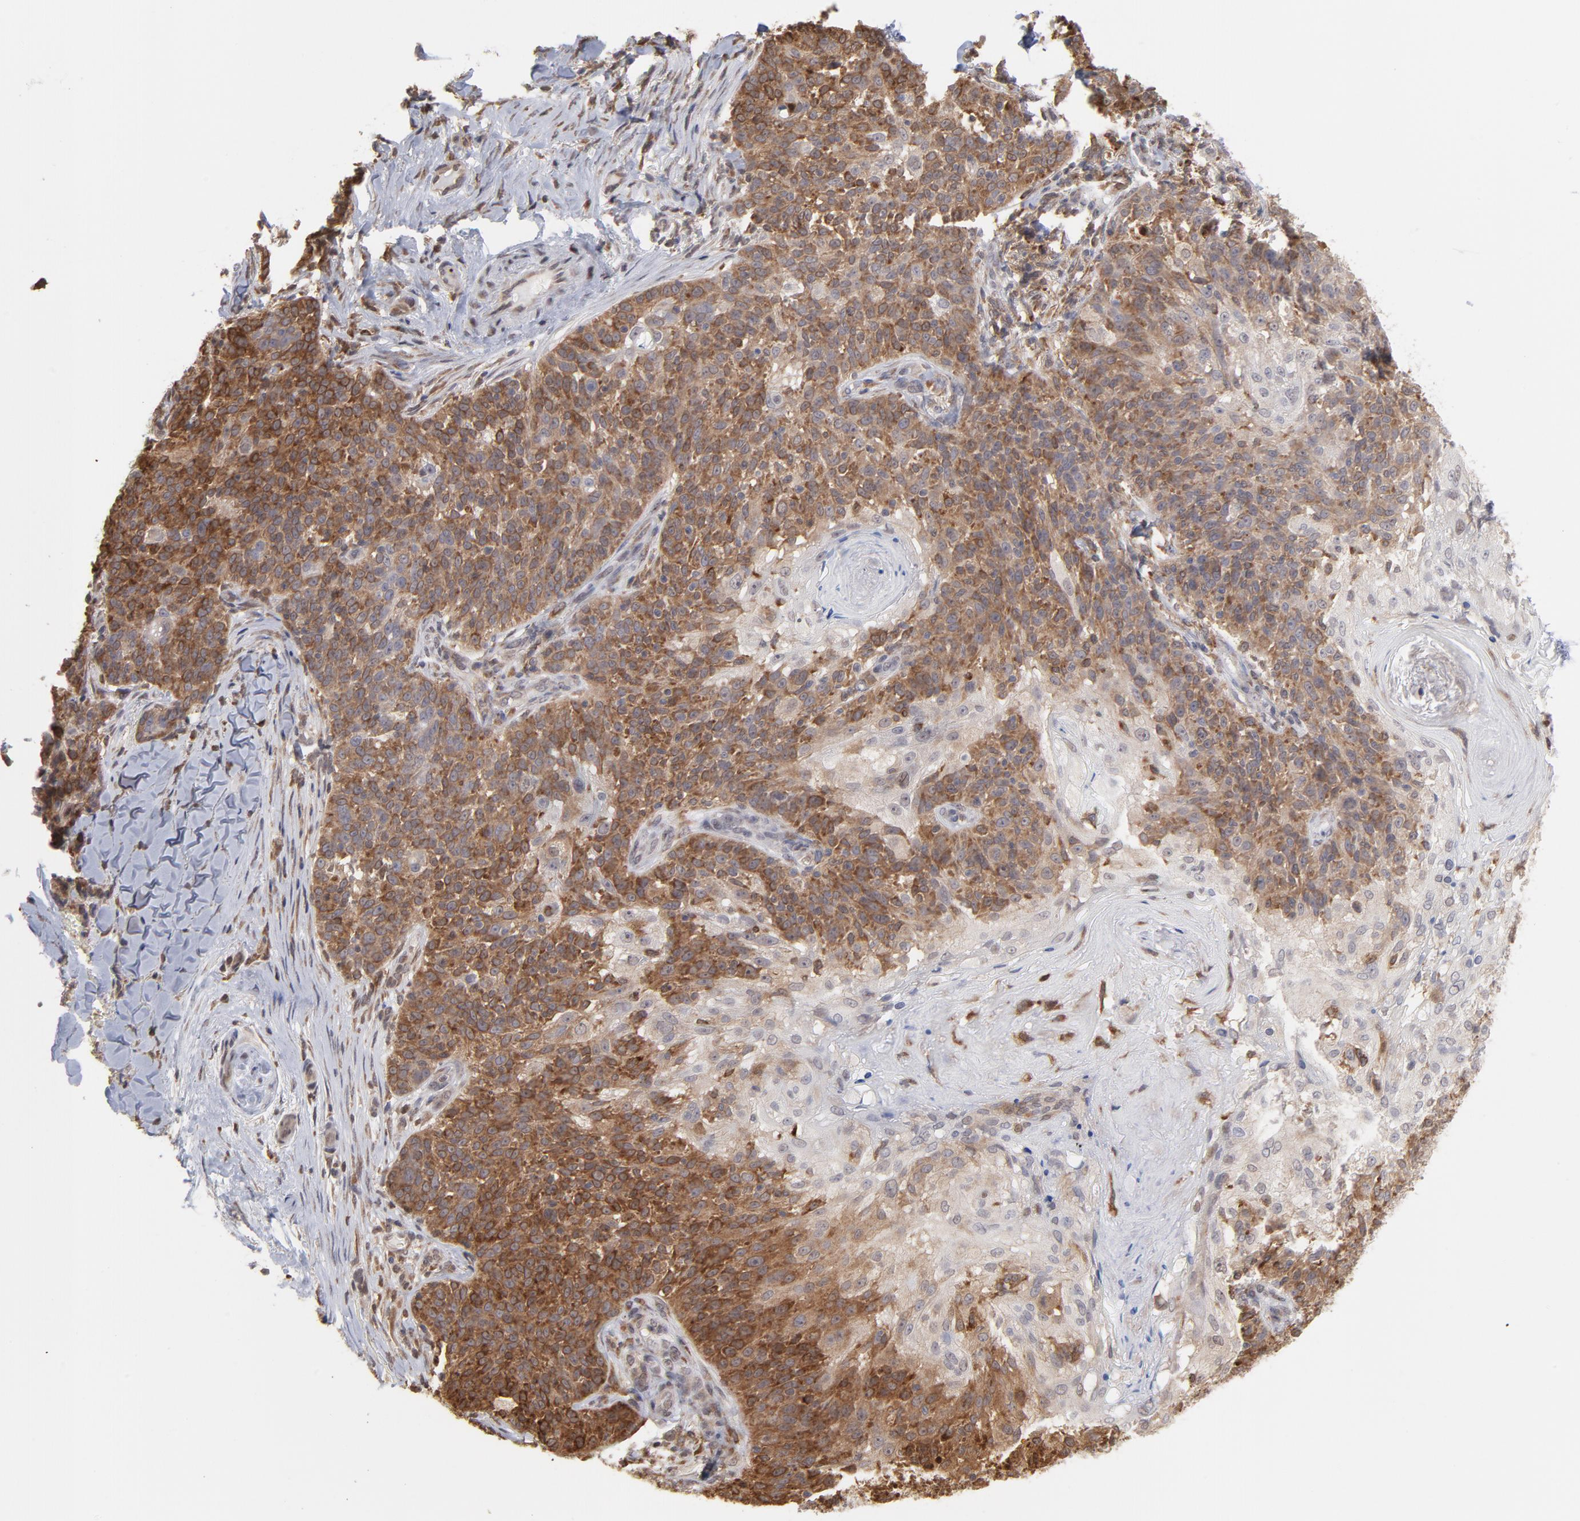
{"staining": {"intensity": "weak", "quantity": "25%-75%", "location": "cytoplasmic/membranous"}, "tissue": "skin cancer", "cell_type": "Tumor cells", "image_type": "cancer", "snomed": [{"axis": "morphology", "description": "Normal tissue, NOS"}, {"axis": "morphology", "description": "Squamous cell carcinoma, NOS"}, {"axis": "topography", "description": "Skin"}], "caption": "Brown immunohistochemical staining in human squamous cell carcinoma (skin) exhibits weak cytoplasmic/membranous staining in approximately 25%-75% of tumor cells.", "gene": "OAS1", "patient": {"sex": "female", "age": 83}}